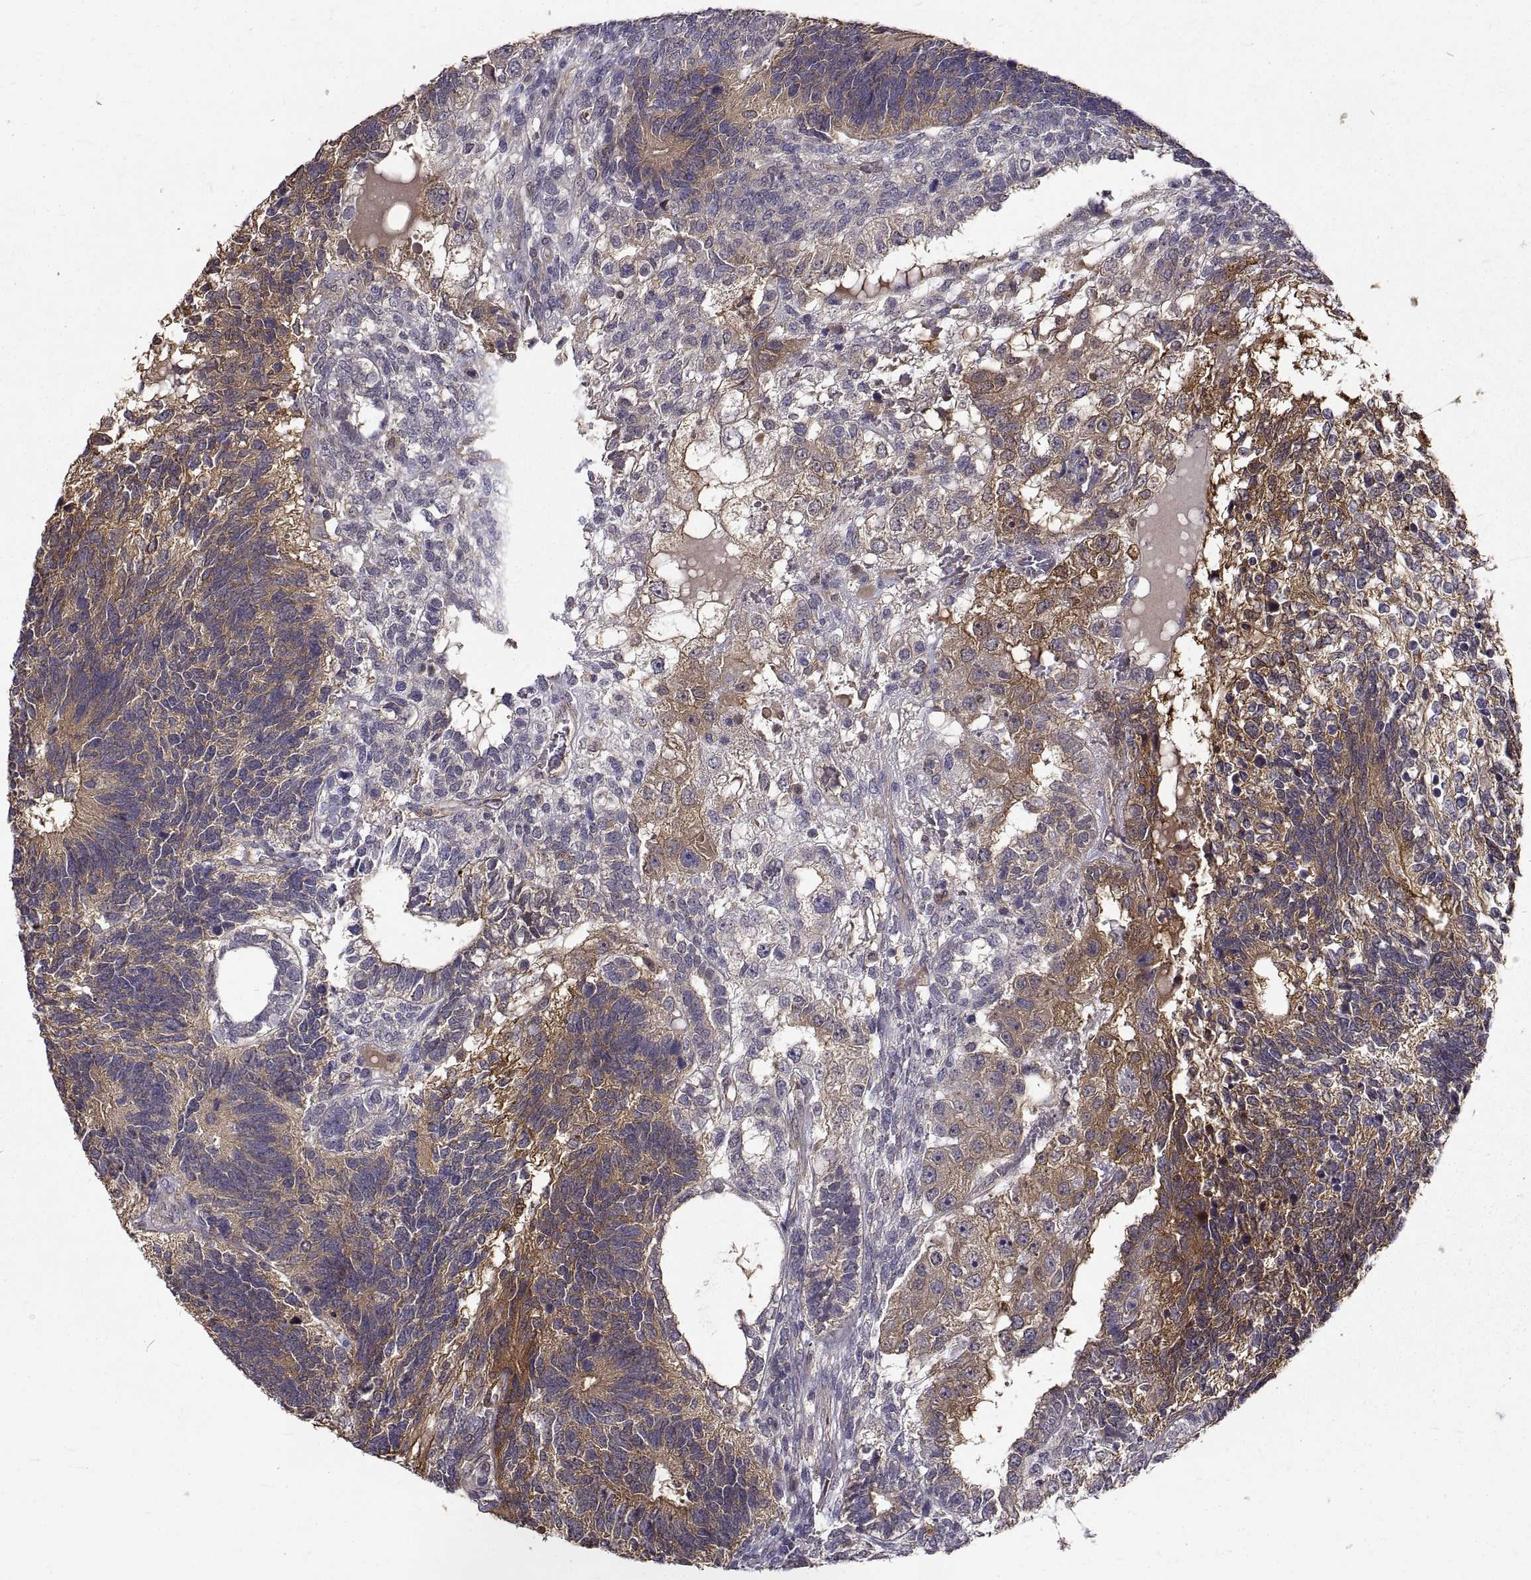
{"staining": {"intensity": "moderate", "quantity": "25%-75%", "location": "cytoplasmic/membranous"}, "tissue": "testis cancer", "cell_type": "Tumor cells", "image_type": "cancer", "snomed": [{"axis": "morphology", "description": "Seminoma, NOS"}, {"axis": "morphology", "description": "Carcinoma, Embryonal, NOS"}, {"axis": "topography", "description": "Testis"}], "caption": "Immunohistochemical staining of human testis cancer (embryonal carcinoma) reveals moderate cytoplasmic/membranous protein expression in approximately 25%-75% of tumor cells.", "gene": "PEA15", "patient": {"sex": "male", "age": 41}}